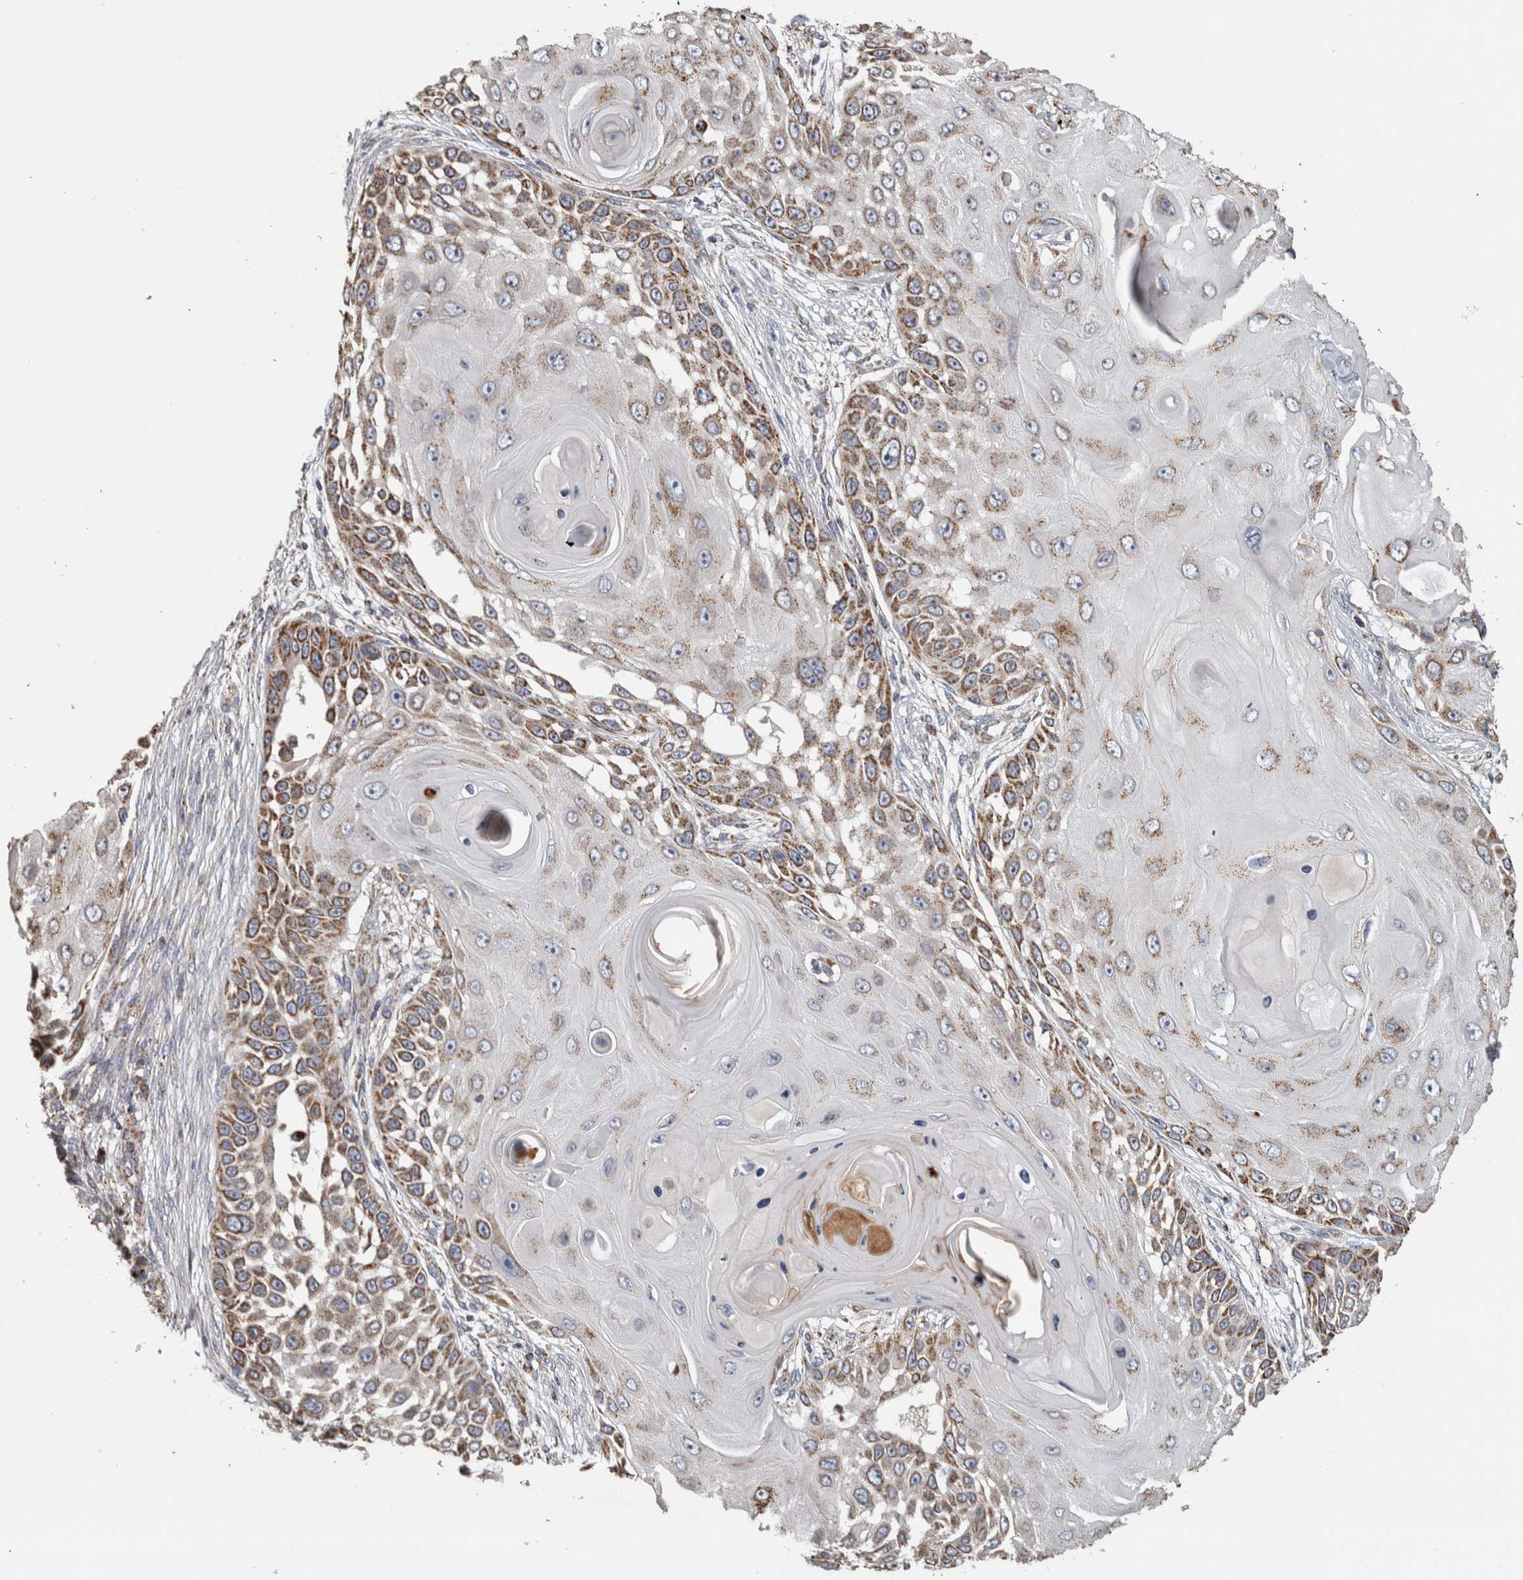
{"staining": {"intensity": "moderate", "quantity": ">75%", "location": "cytoplasmic/membranous"}, "tissue": "skin cancer", "cell_type": "Tumor cells", "image_type": "cancer", "snomed": [{"axis": "morphology", "description": "Squamous cell carcinoma, NOS"}, {"axis": "topography", "description": "Skin"}], "caption": "Squamous cell carcinoma (skin) was stained to show a protein in brown. There is medium levels of moderate cytoplasmic/membranous positivity in approximately >75% of tumor cells. Nuclei are stained in blue.", "gene": "ST8SIA1", "patient": {"sex": "female", "age": 44}}